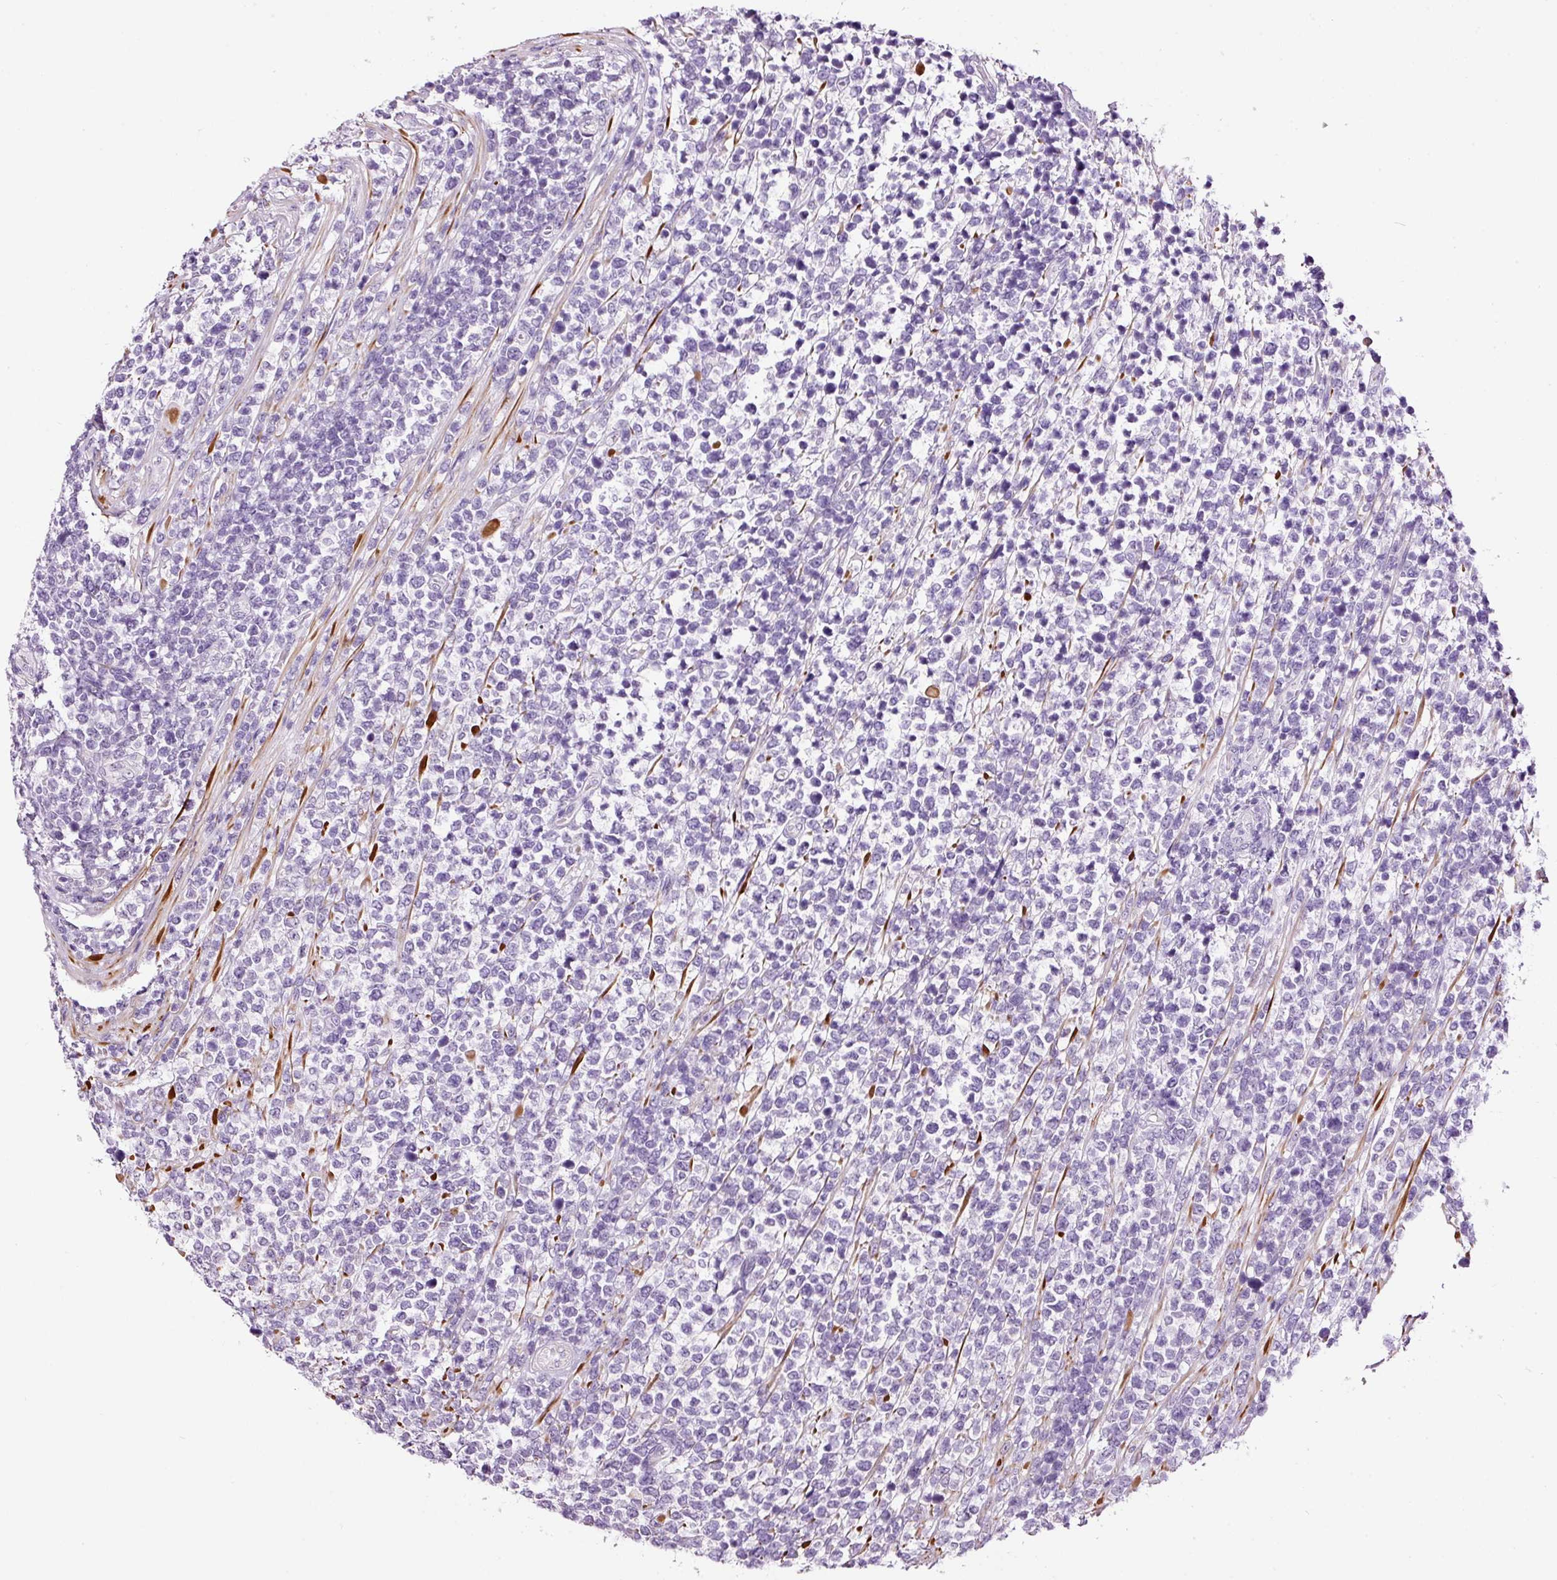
{"staining": {"intensity": "negative", "quantity": "none", "location": "none"}, "tissue": "lymphoma", "cell_type": "Tumor cells", "image_type": "cancer", "snomed": [{"axis": "morphology", "description": "Malignant lymphoma, non-Hodgkin's type, High grade"}, {"axis": "topography", "description": "Soft tissue"}], "caption": "Immunohistochemical staining of lymphoma shows no significant expression in tumor cells.", "gene": "RTF2", "patient": {"sex": "female", "age": 56}}